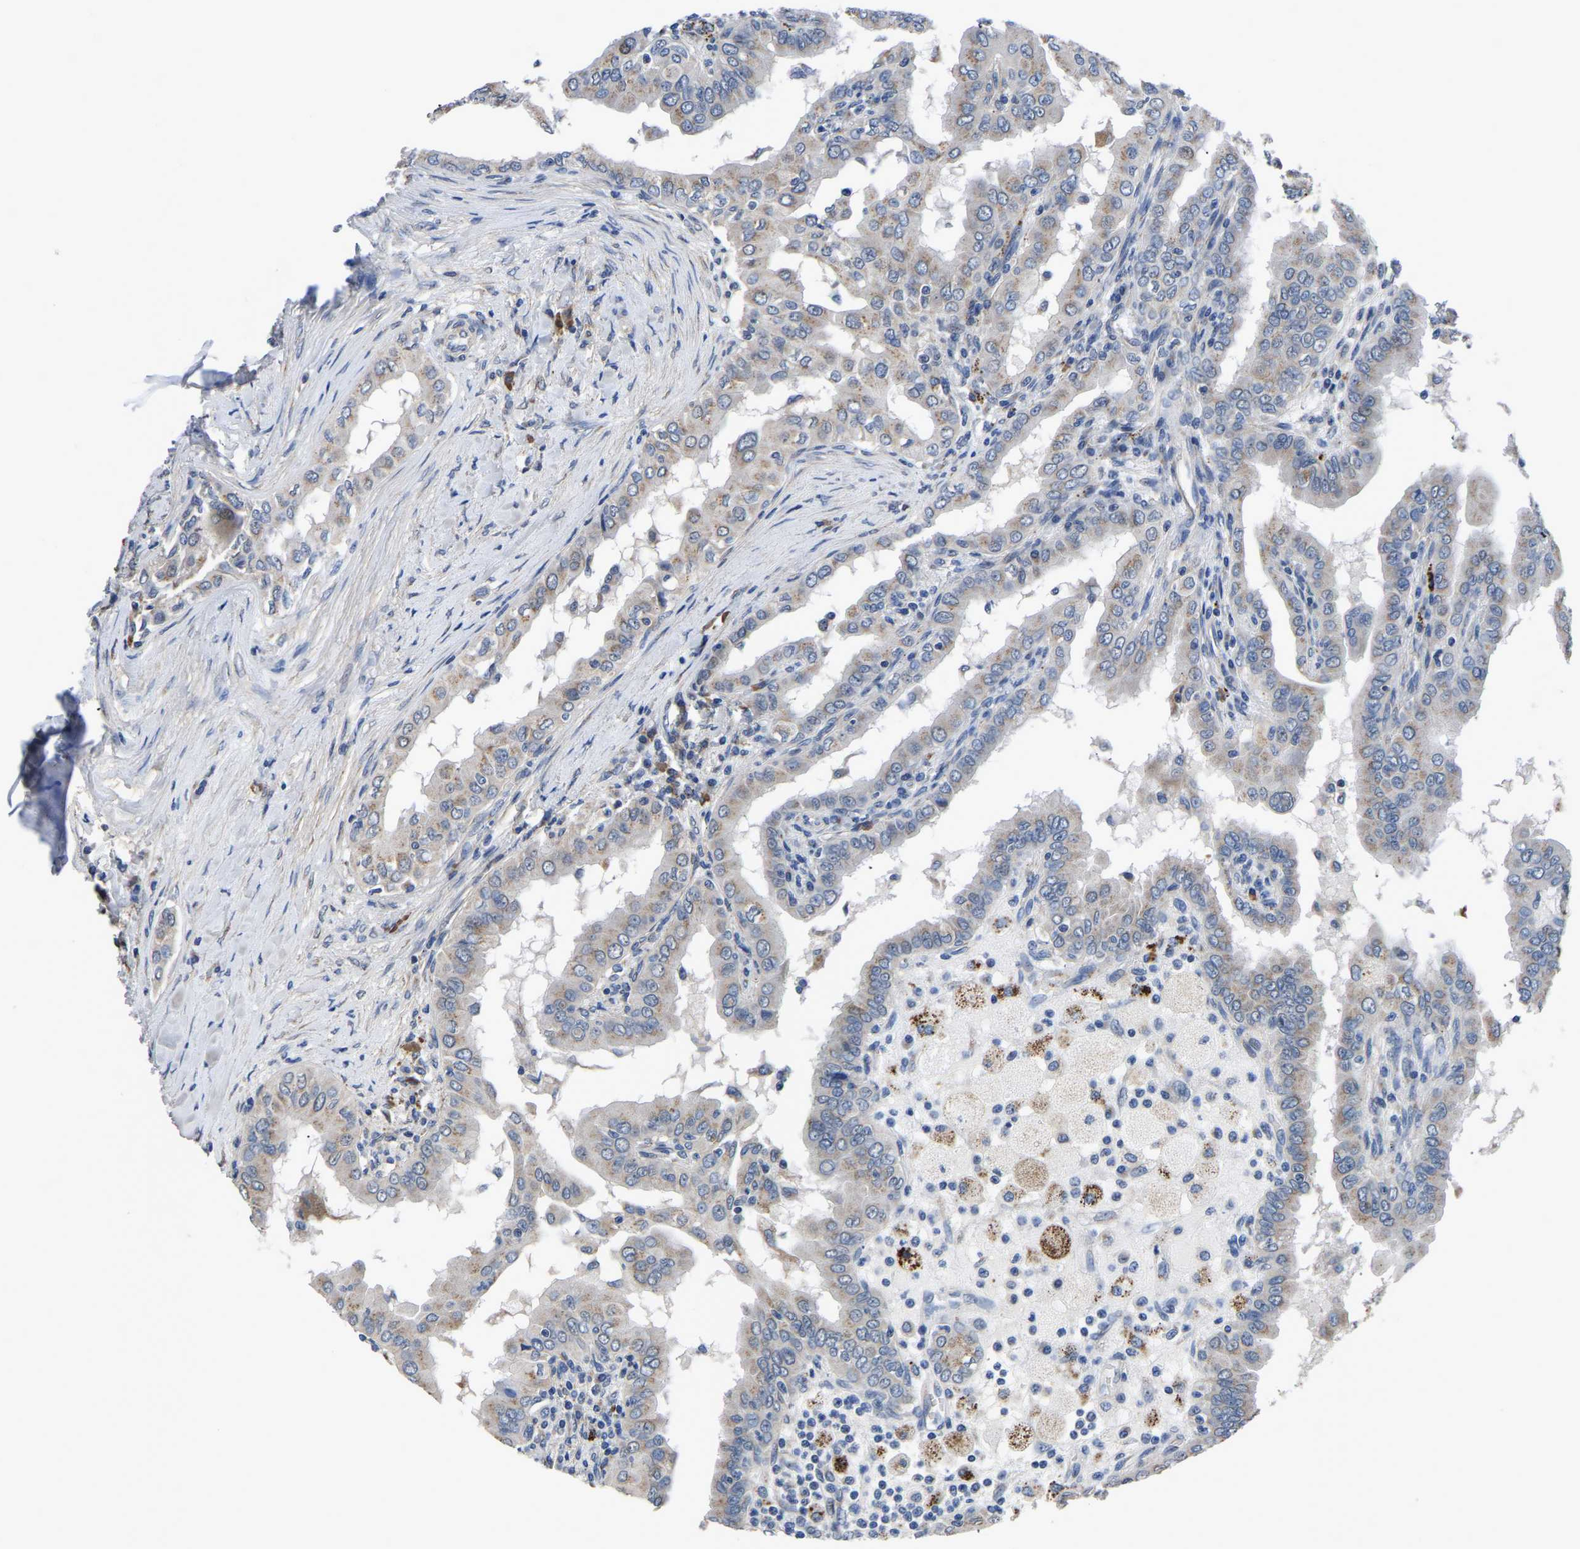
{"staining": {"intensity": "weak", "quantity": "25%-75%", "location": "cytoplasmic/membranous"}, "tissue": "thyroid cancer", "cell_type": "Tumor cells", "image_type": "cancer", "snomed": [{"axis": "morphology", "description": "Papillary adenocarcinoma, NOS"}, {"axis": "topography", "description": "Thyroid gland"}], "caption": "Thyroid cancer (papillary adenocarcinoma) tissue displays weak cytoplasmic/membranous expression in about 25%-75% of tumor cells, visualized by immunohistochemistry.", "gene": "PDLIM7", "patient": {"sex": "male", "age": 33}}